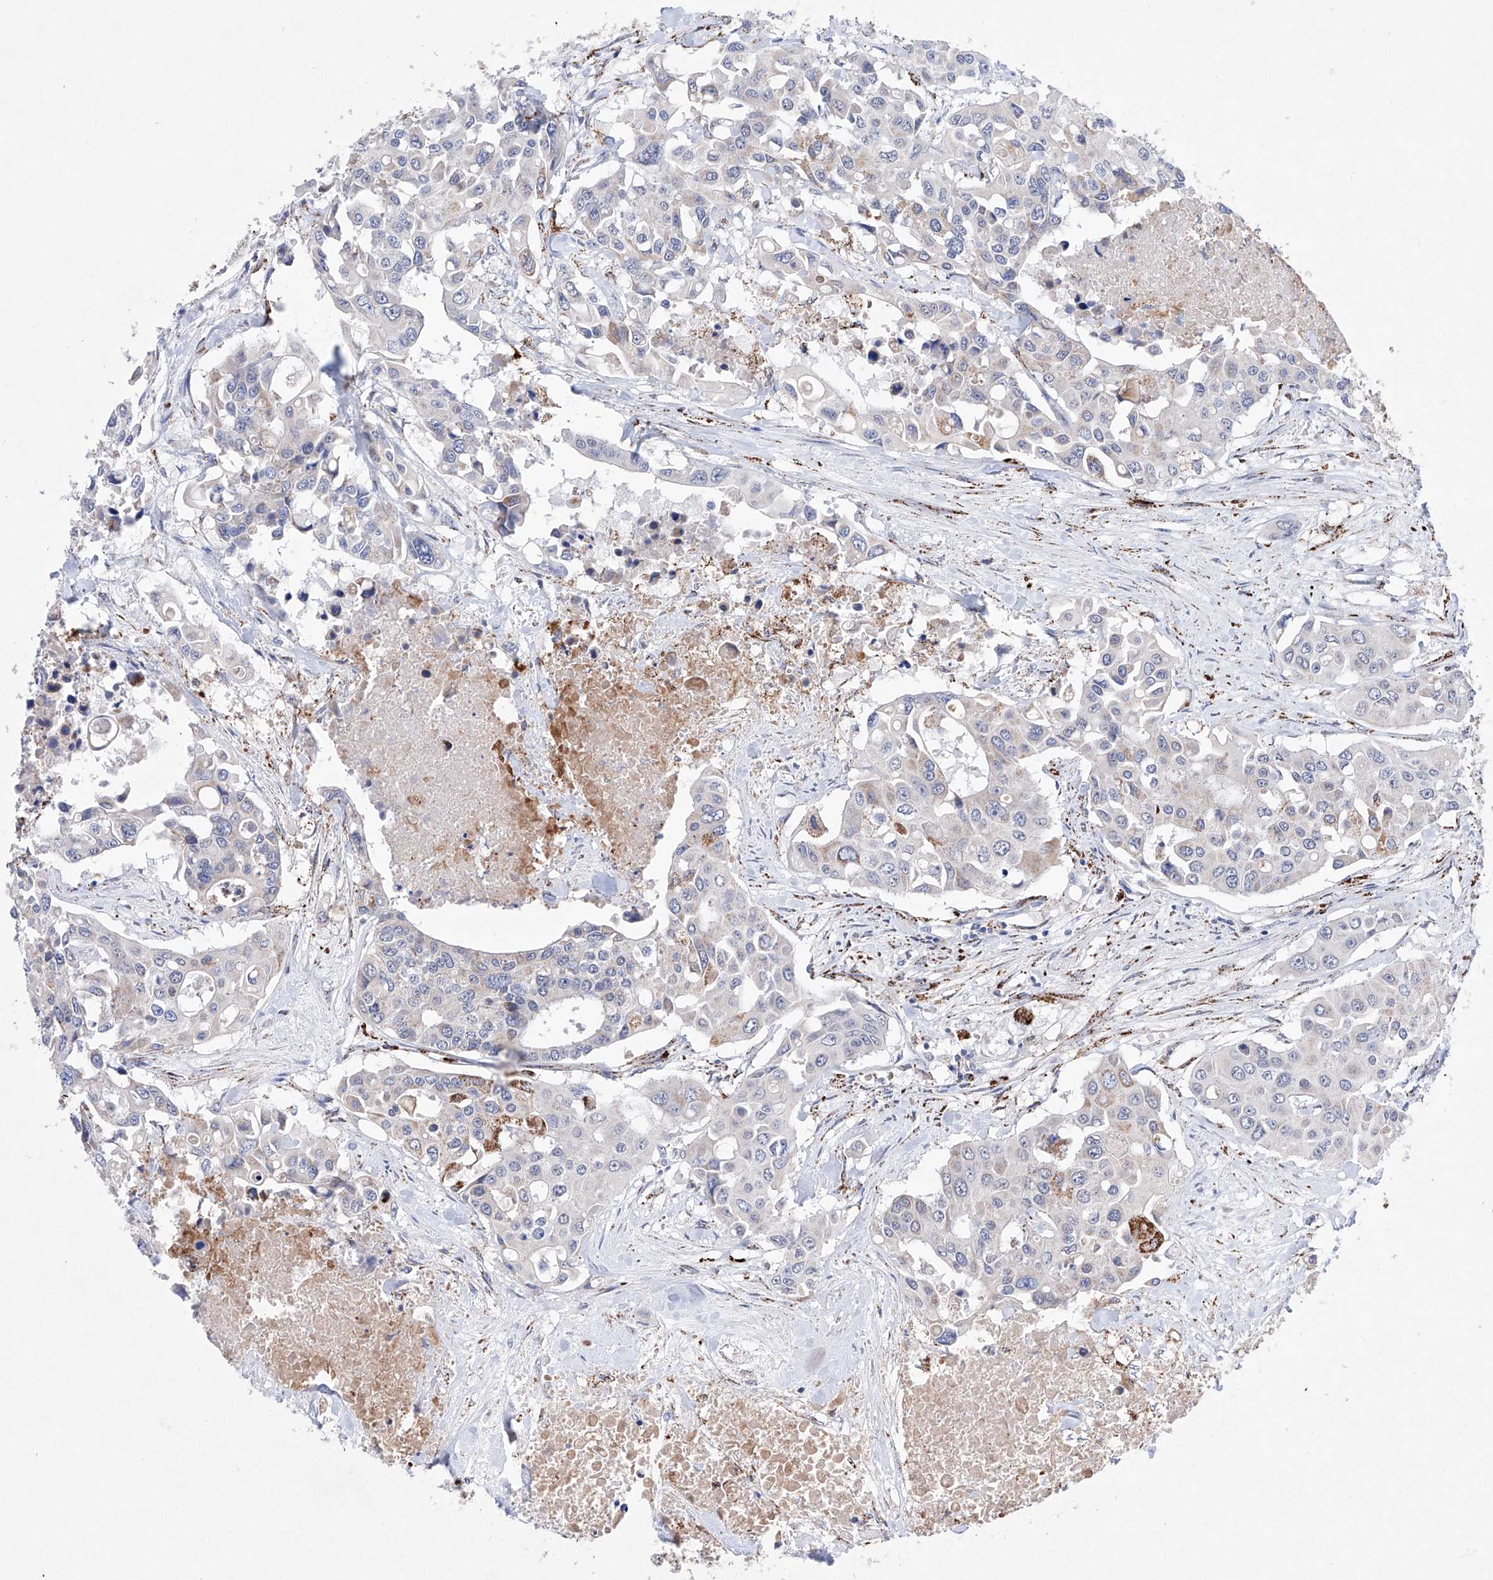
{"staining": {"intensity": "weak", "quantity": "<25%", "location": "cytoplasmic/membranous"}, "tissue": "colorectal cancer", "cell_type": "Tumor cells", "image_type": "cancer", "snomed": [{"axis": "morphology", "description": "Adenocarcinoma, NOS"}, {"axis": "topography", "description": "Colon"}], "caption": "There is no significant positivity in tumor cells of colorectal cancer.", "gene": "NRROS", "patient": {"sex": "male", "age": 77}}